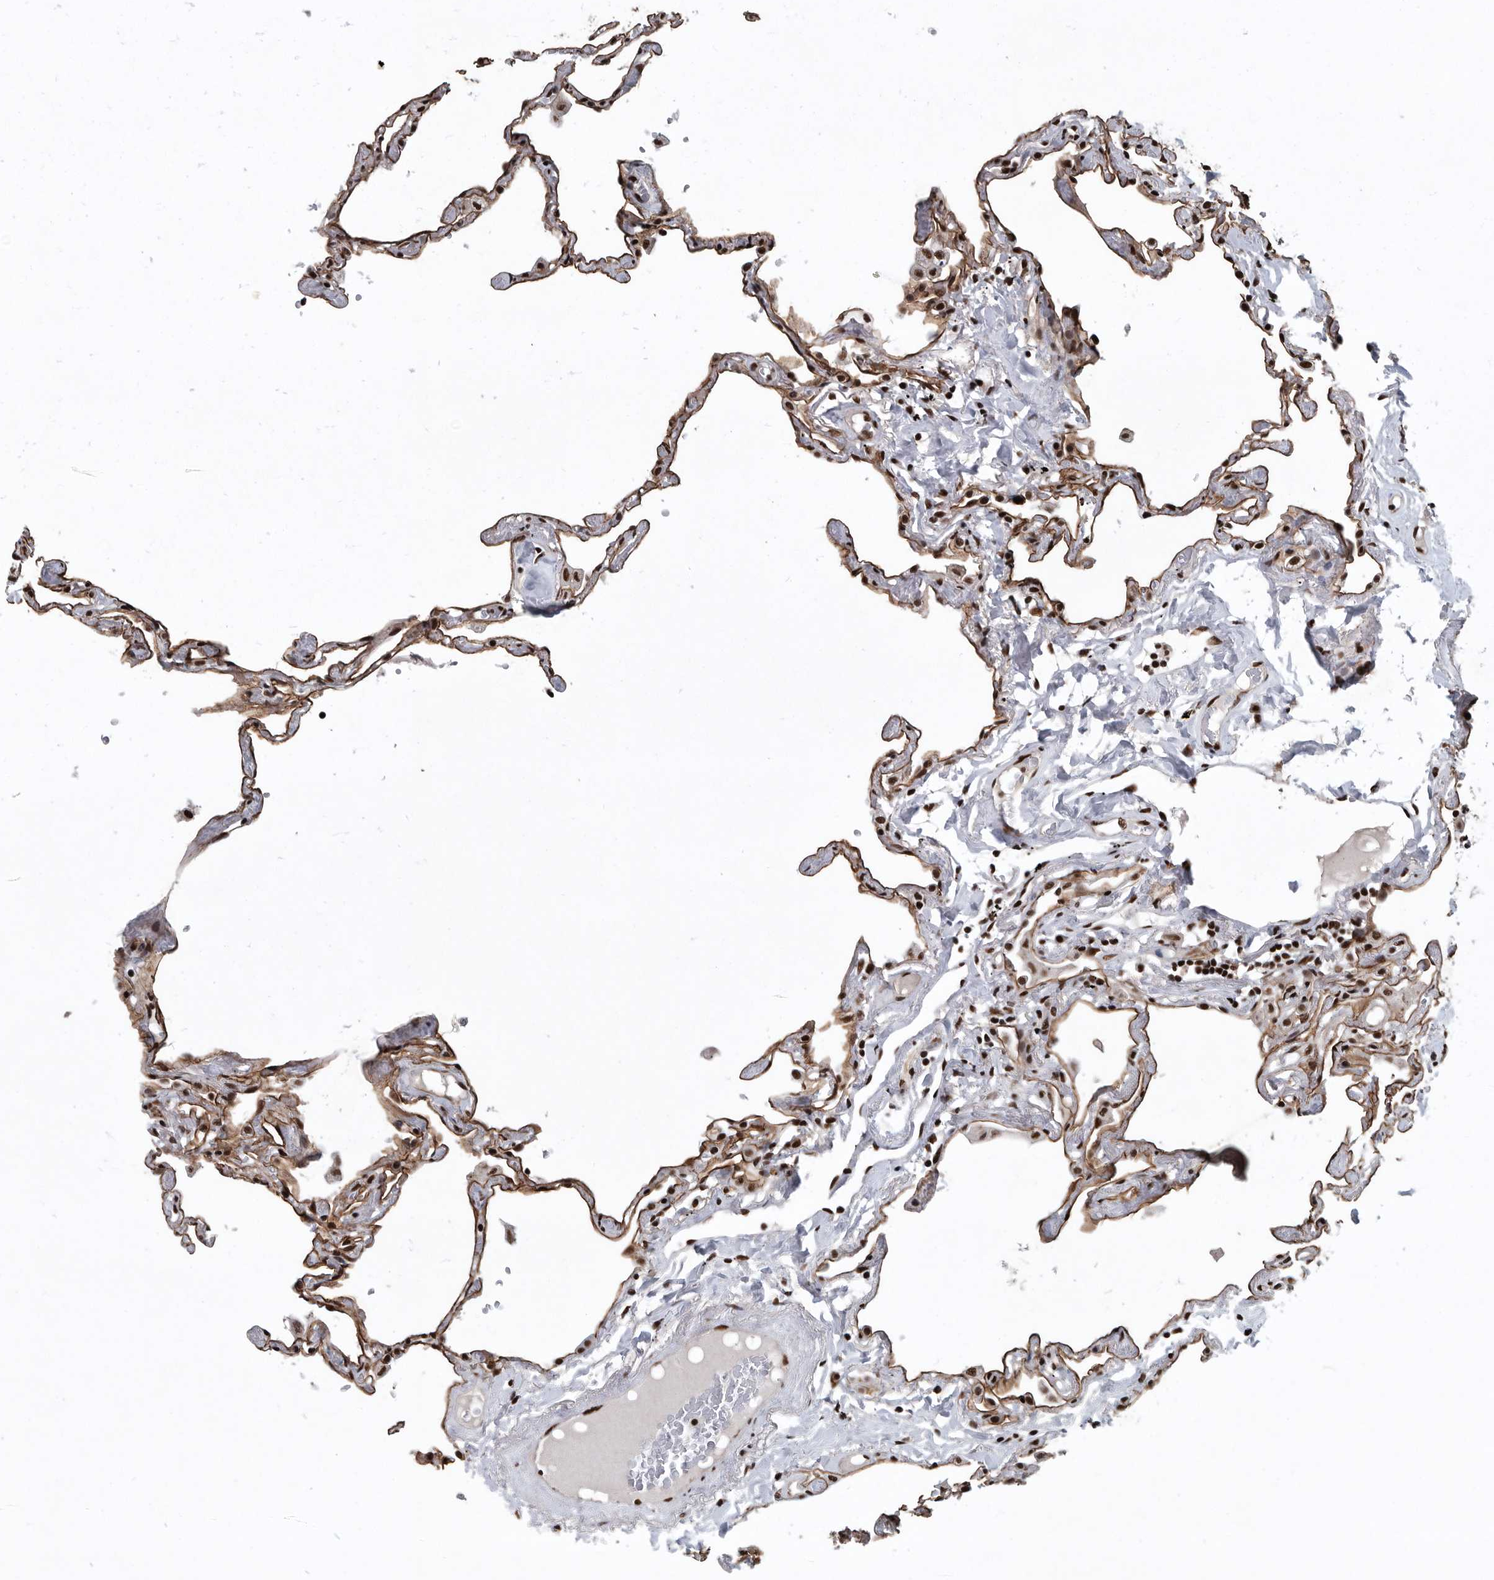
{"staining": {"intensity": "moderate", "quantity": ">75%", "location": "cytoplasmic/membranous,nuclear"}, "tissue": "lung", "cell_type": "Alveolar cells", "image_type": "normal", "snomed": [{"axis": "morphology", "description": "Normal tissue, NOS"}, {"axis": "topography", "description": "Lung"}], "caption": "IHC (DAB) staining of benign lung demonstrates moderate cytoplasmic/membranous,nuclear protein positivity in approximately >75% of alveolar cells.", "gene": "SENP7", "patient": {"sex": "female", "age": 67}}